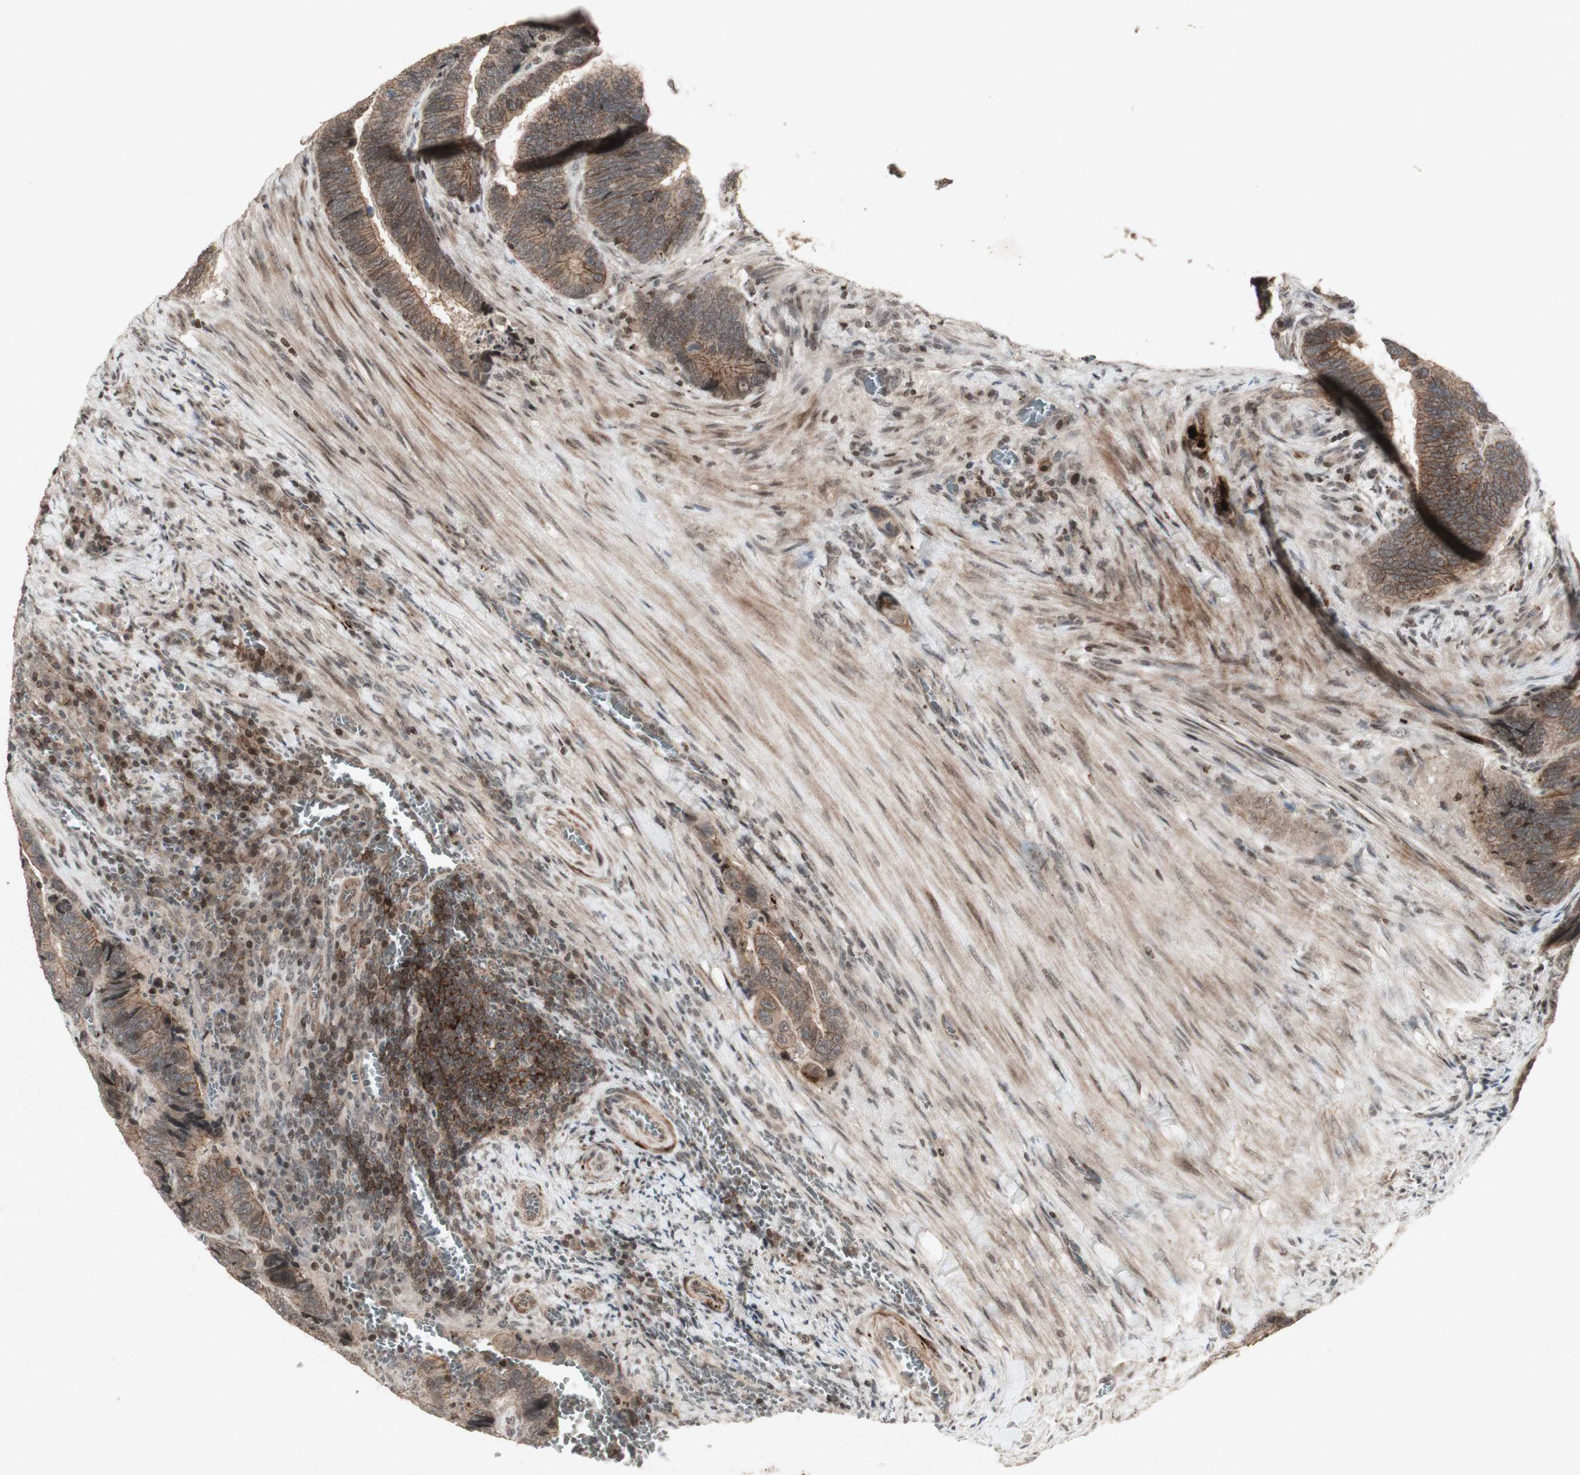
{"staining": {"intensity": "weak", "quantity": ">75%", "location": "cytoplasmic/membranous"}, "tissue": "colorectal cancer", "cell_type": "Tumor cells", "image_type": "cancer", "snomed": [{"axis": "morphology", "description": "Adenocarcinoma, NOS"}, {"axis": "topography", "description": "Colon"}], "caption": "Colorectal adenocarcinoma was stained to show a protein in brown. There is low levels of weak cytoplasmic/membranous staining in approximately >75% of tumor cells. (Brightfield microscopy of DAB IHC at high magnification).", "gene": "PLXNA1", "patient": {"sex": "male", "age": 72}}